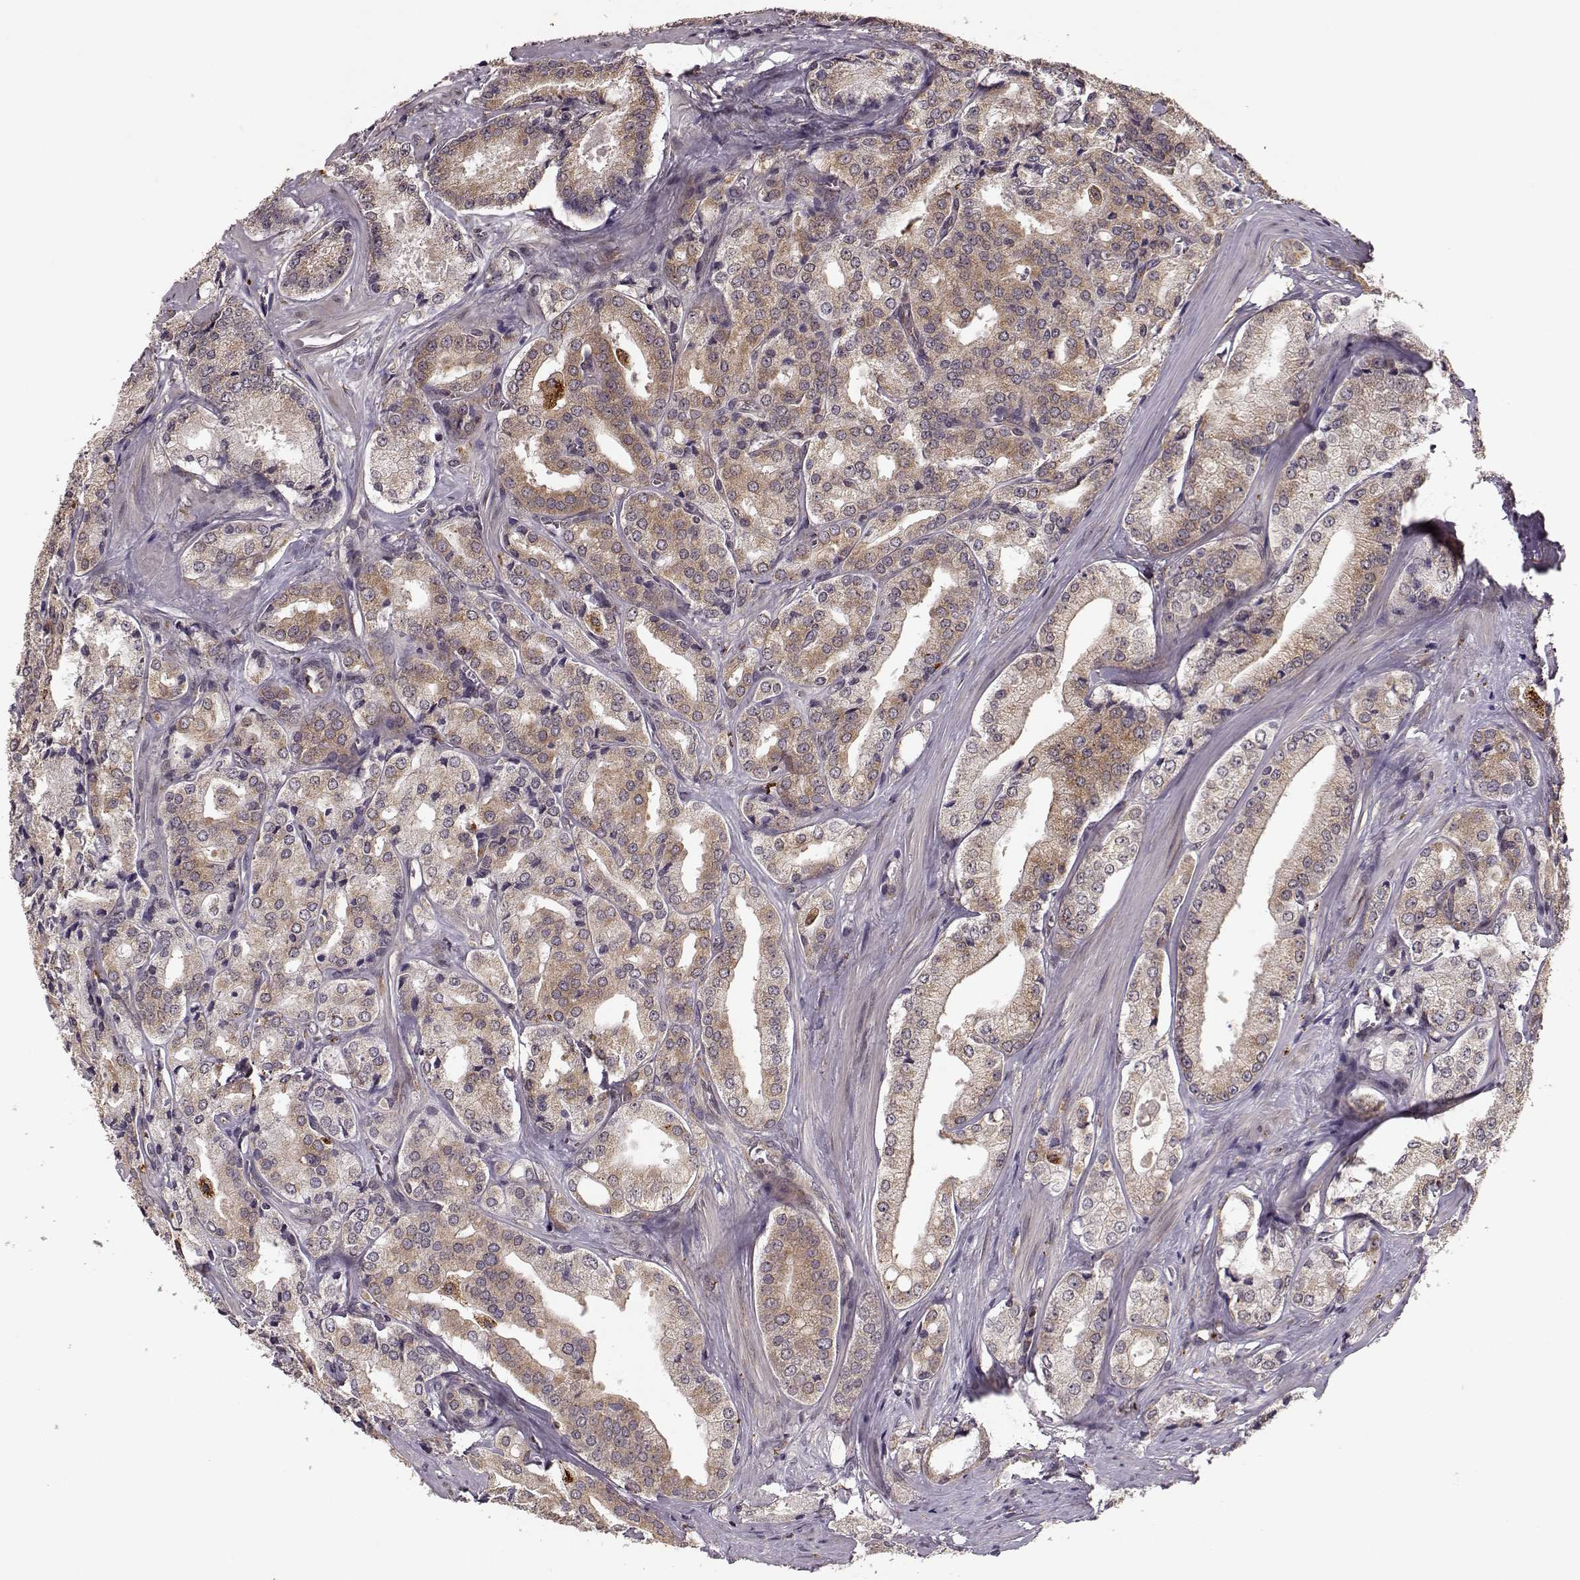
{"staining": {"intensity": "weak", "quantity": ">75%", "location": "cytoplasmic/membranous"}, "tissue": "prostate cancer", "cell_type": "Tumor cells", "image_type": "cancer", "snomed": [{"axis": "morphology", "description": "Adenocarcinoma, Low grade"}, {"axis": "topography", "description": "Prostate"}], "caption": "Human prostate cancer (adenocarcinoma (low-grade)) stained with a protein marker exhibits weak staining in tumor cells.", "gene": "YIPF5", "patient": {"sex": "male", "age": 56}}